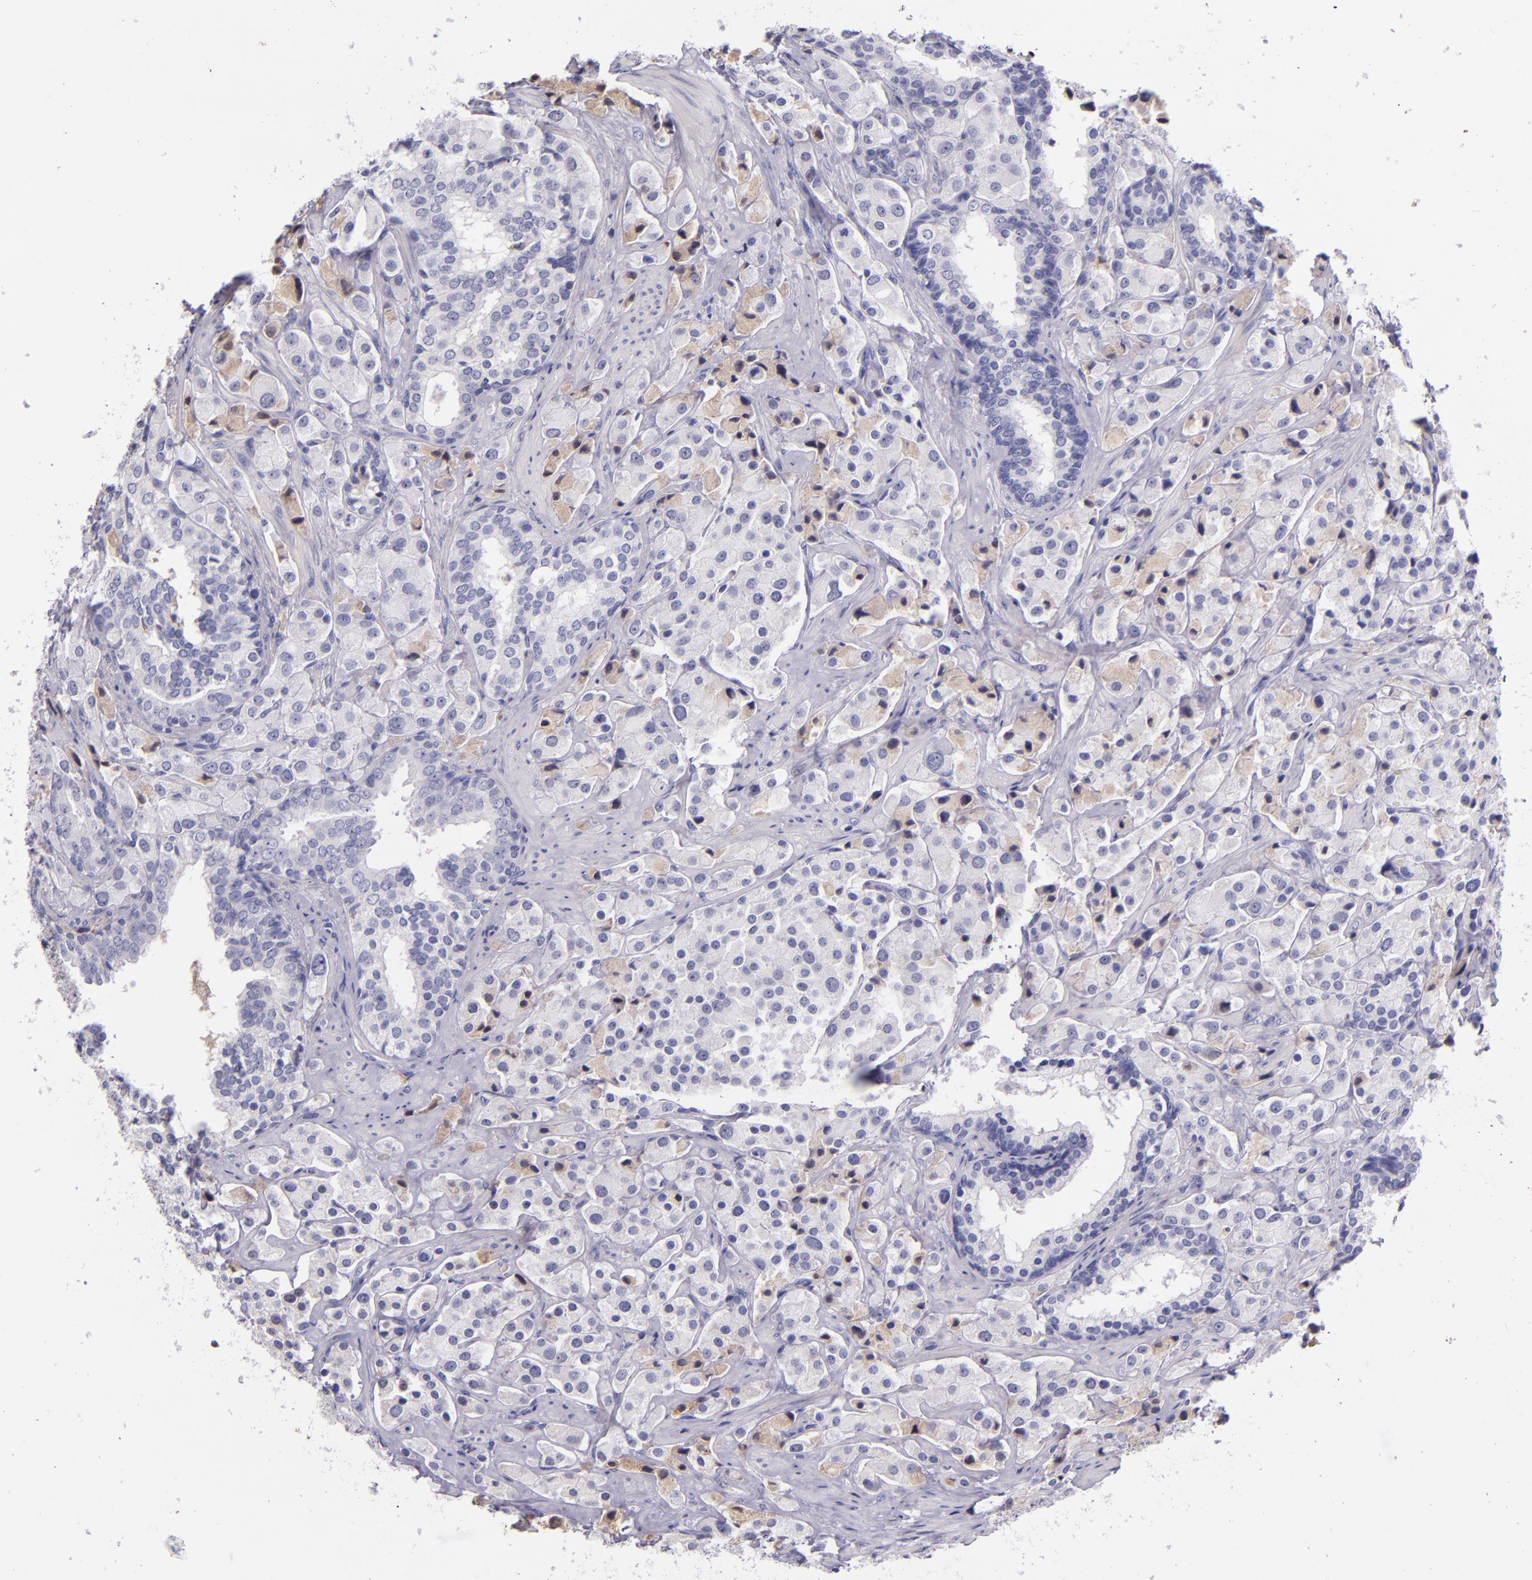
{"staining": {"intensity": "negative", "quantity": "none", "location": "none"}, "tissue": "prostate cancer", "cell_type": "Tumor cells", "image_type": "cancer", "snomed": [{"axis": "morphology", "description": "Adenocarcinoma, Medium grade"}, {"axis": "topography", "description": "Prostate"}], "caption": "Prostate adenocarcinoma (medium-grade) stained for a protein using immunohistochemistry (IHC) reveals no expression tumor cells.", "gene": "KNG1", "patient": {"sex": "male", "age": 70}}